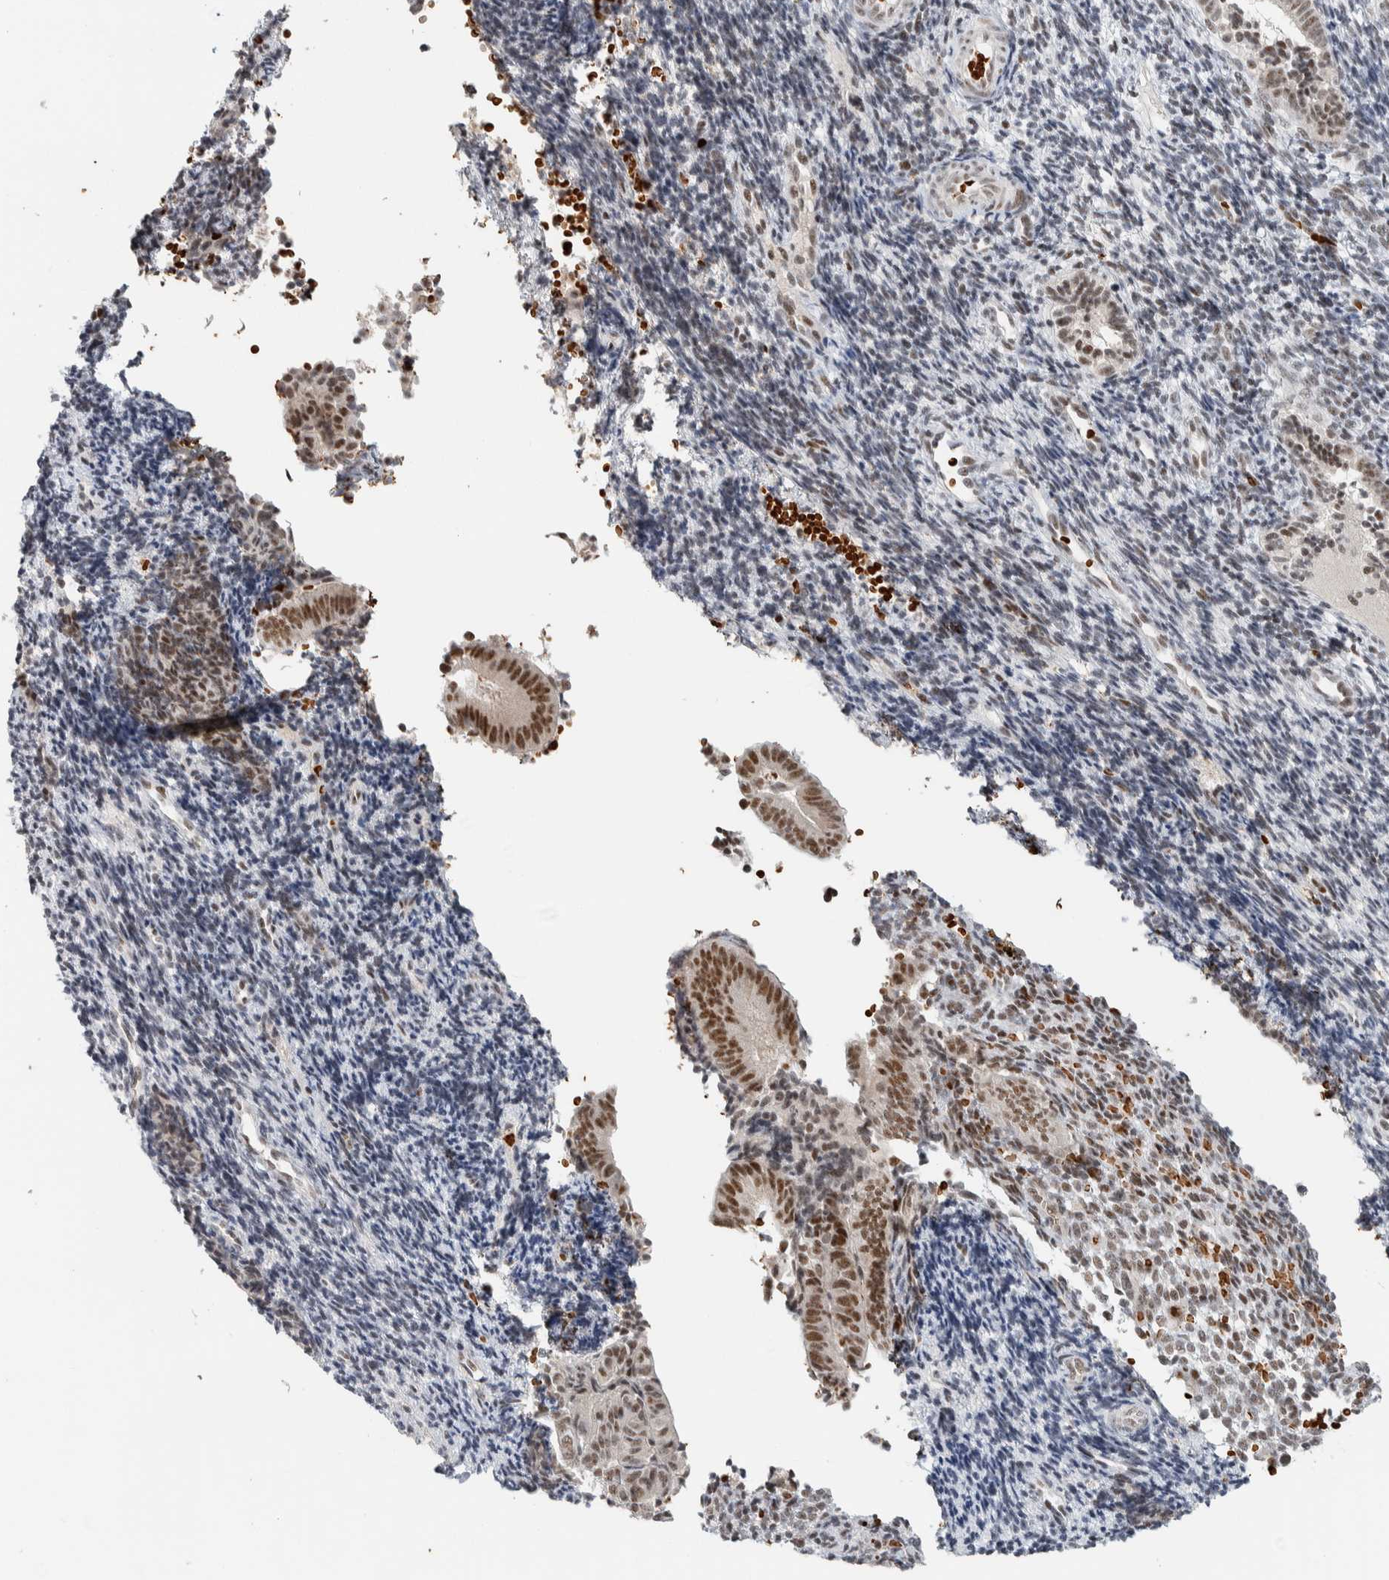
{"staining": {"intensity": "weak", "quantity": "<25%", "location": "nuclear"}, "tissue": "endometrium", "cell_type": "Cells in endometrial stroma", "image_type": "normal", "snomed": [{"axis": "morphology", "description": "Normal tissue, NOS"}, {"axis": "topography", "description": "Uterus"}, {"axis": "topography", "description": "Endometrium"}], "caption": "Immunohistochemistry photomicrograph of unremarkable endometrium: human endometrium stained with DAB (3,3'-diaminobenzidine) exhibits no significant protein positivity in cells in endometrial stroma. Brightfield microscopy of IHC stained with DAB (brown) and hematoxylin (blue), captured at high magnification.", "gene": "ZBTB2", "patient": {"sex": "female", "age": 33}}